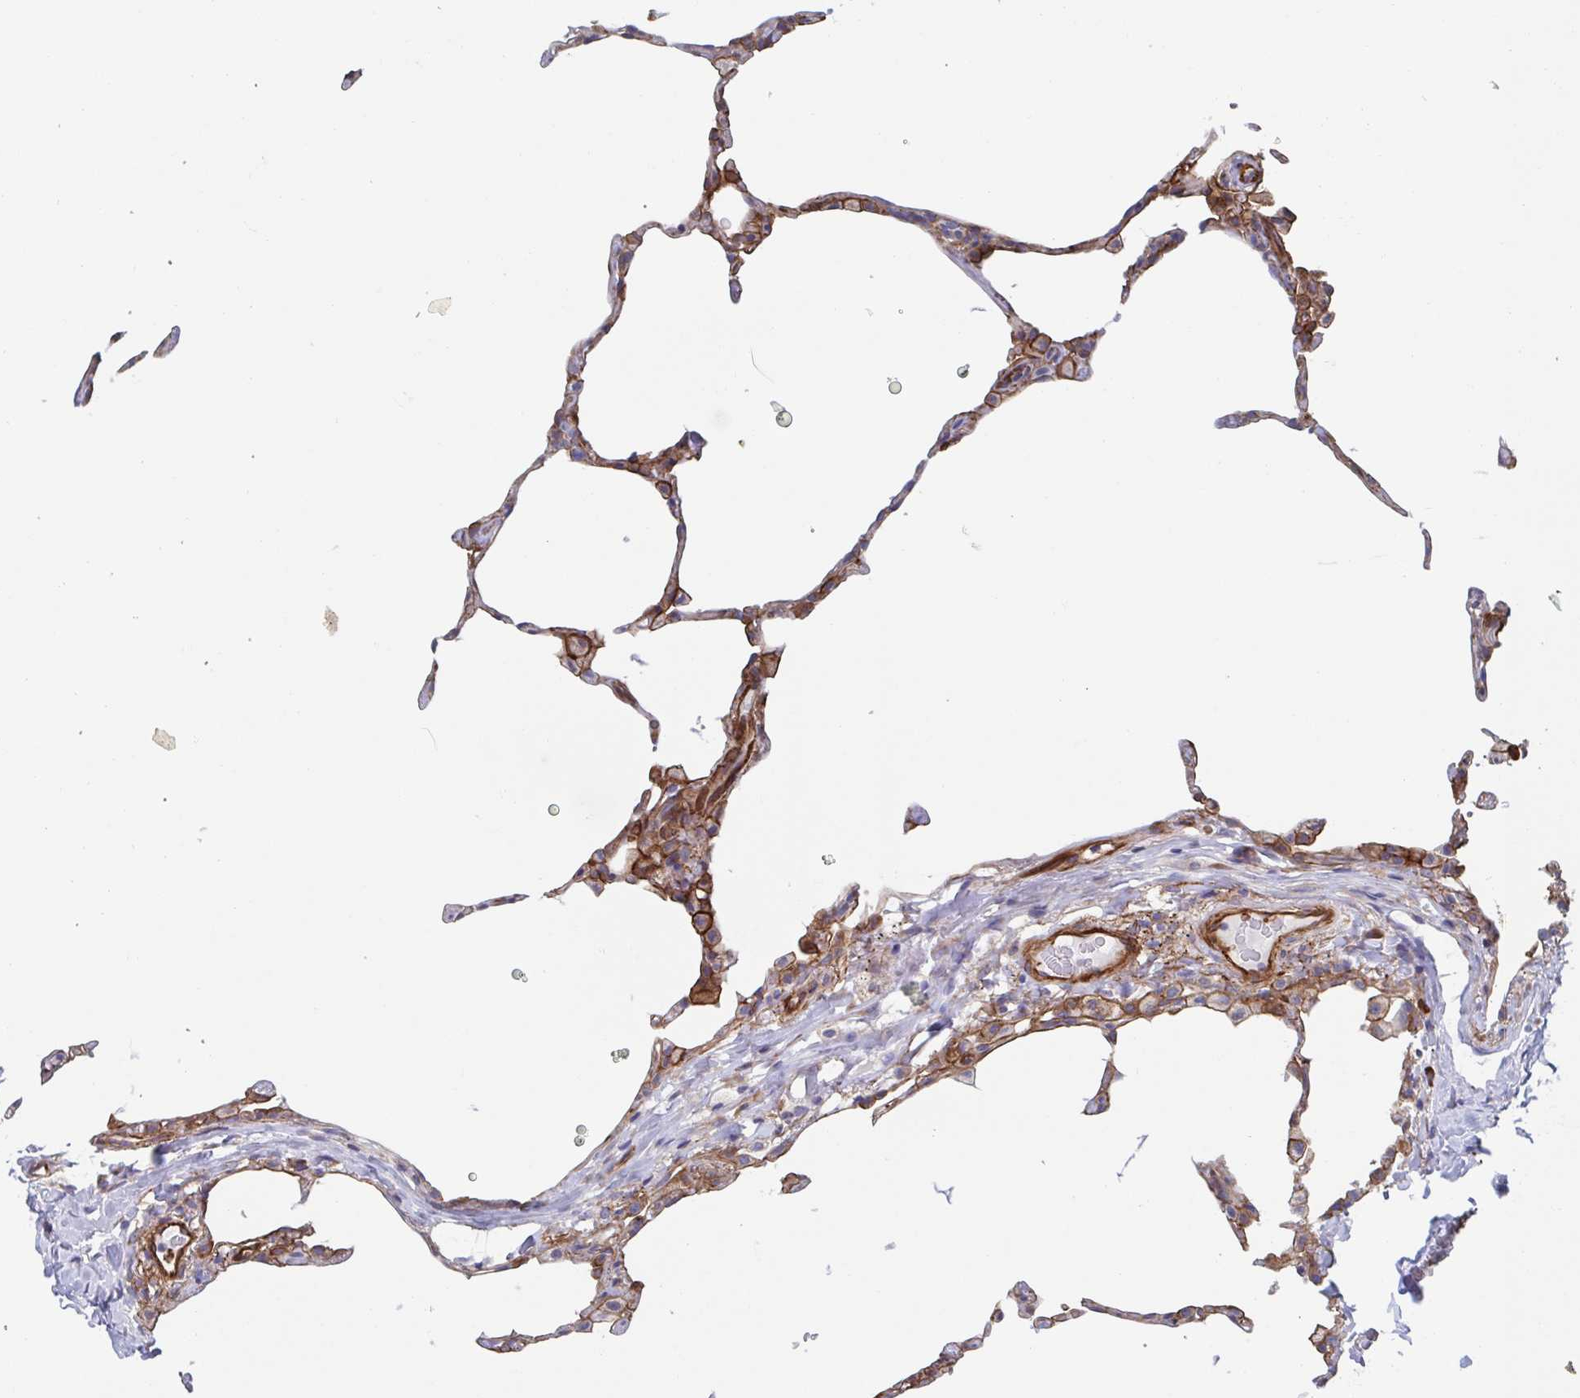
{"staining": {"intensity": "moderate", "quantity": "<25%", "location": "cytoplasmic/membranous"}, "tissue": "lung", "cell_type": "Alveolar cells", "image_type": "normal", "snomed": [{"axis": "morphology", "description": "Normal tissue, NOS"}, {"axis": "topography", "description": "Lung"}], "caption": "Immunohistochemical staining of normal lung reveals low levels of moderate cytoplasmic/membranous staining in approximately <25% of alveolar cells. (IHC, brightfield microscopy, high magnification).", "gene": "KLC3", "patient": {"sex": "female", "age": 57}}